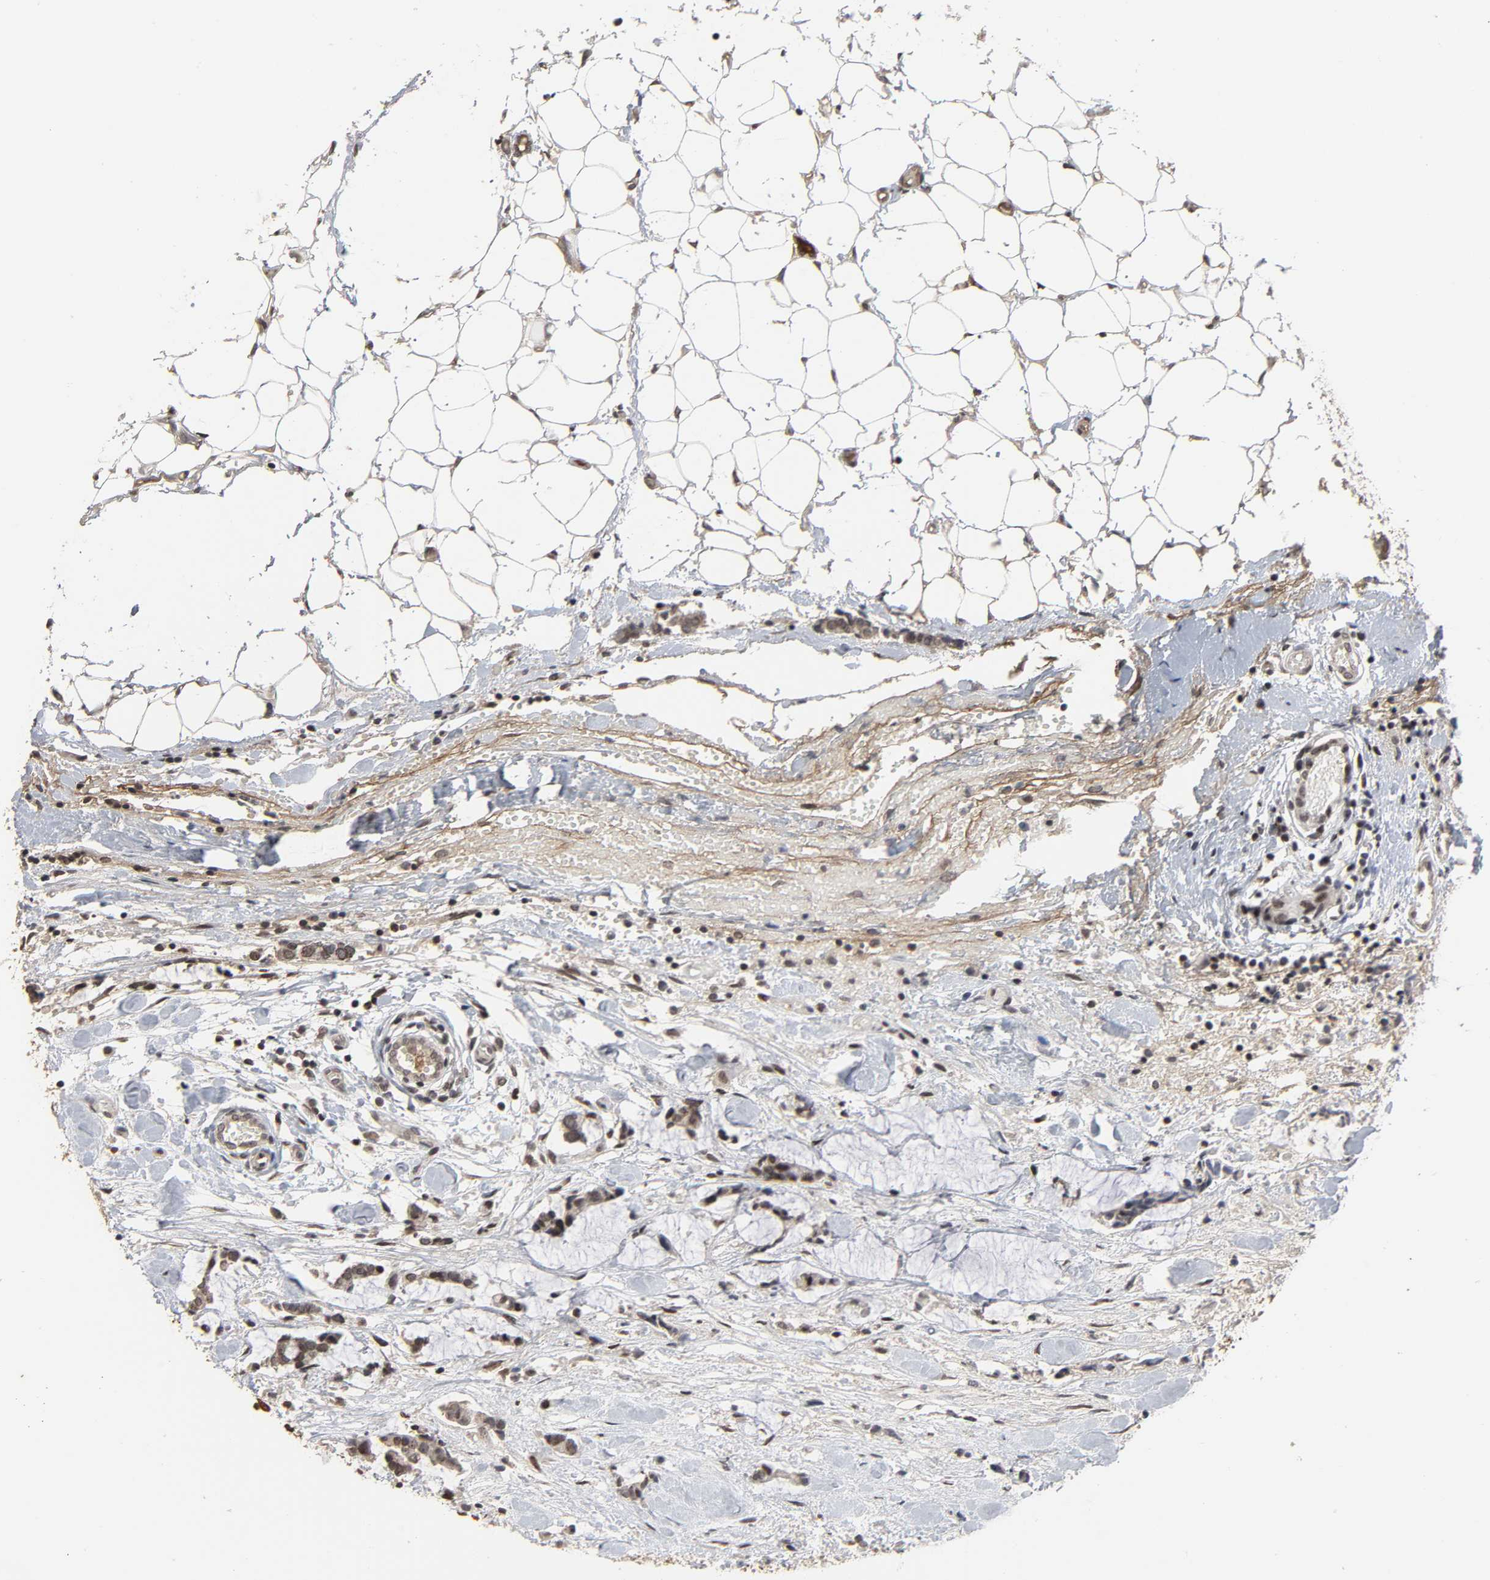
{"staining": {"intensity": "moderate", "quantity": ">75%", "location": "cytoplasmic/membranous,nuclear"}, "tissue": "colorectal cancer", "cell_type": "Tumor cells", "image_type": "cancer", "snomed": [{"axis": "morphology", "description": "Adenocarcinoma, NOS"}, {"axis": "topography", "description": "Colon"}], "caption": "Moderate cytoplasmic/membranous and nuclear protein expression is appreciated in approximately >75% of tumor cells in colorectal cancer (adenocarcinoma).", "gene": "CPN2", "patient": {"sex": "male", "age": 14}}